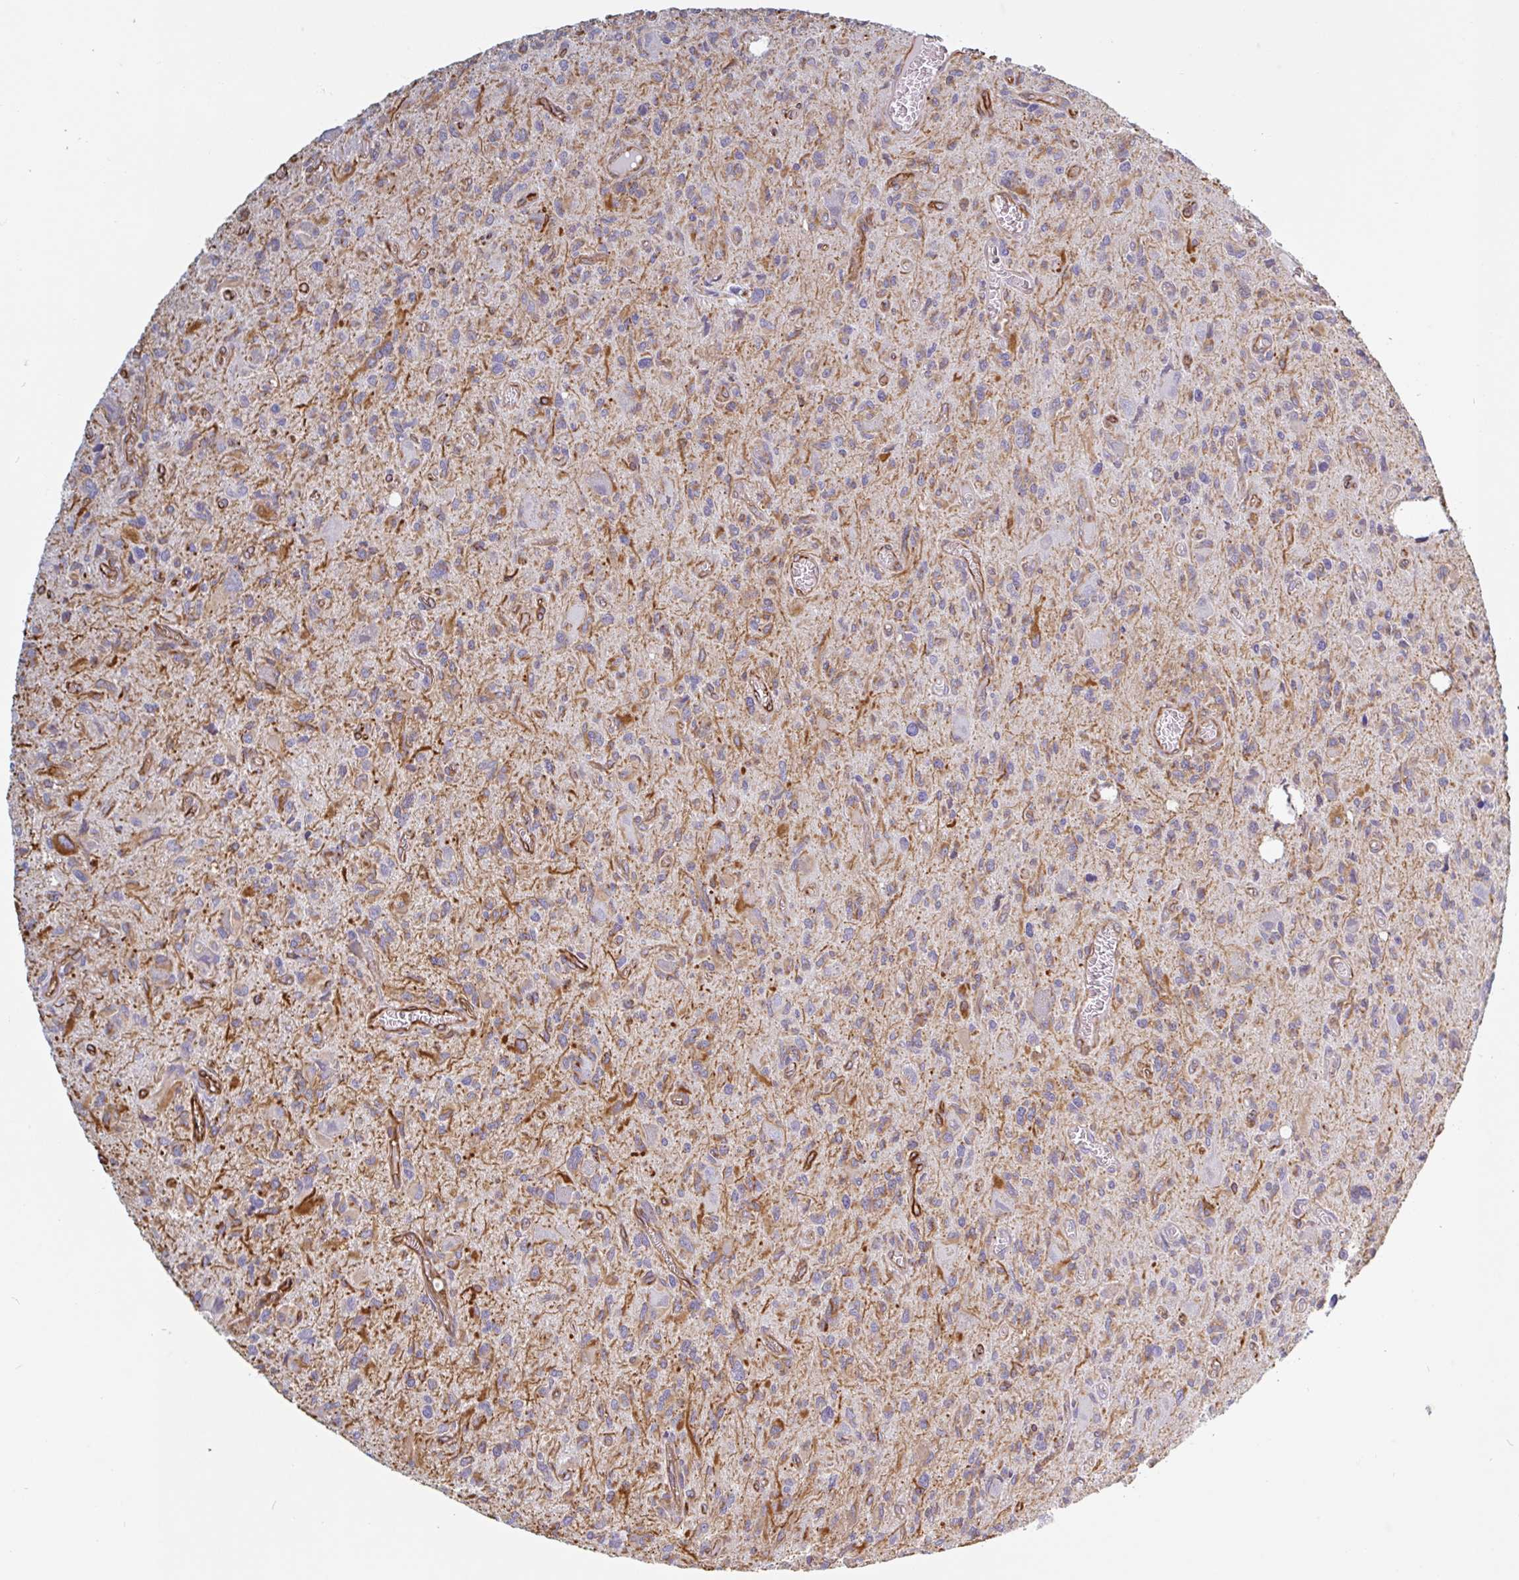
{"staining": {"intensity": "moderate", "quantity": "25%-75%", "location": "cytoplasmic/membranous"}, "tissue": "glioma", "cell_type": "Tumor cells", "image_type": "cancer", "snomed": [{"axis": "morphology", "description": "Glioma, malignant, High grade"}, {"axis": "topography", "description": "Brain"}], "caption": "A micrograph of human glioma stained for a protein displays moderate cytoplasmic/membranous brown staining in tumor cells. The staining is performed using DAB brown chromogen to label protein expression. The nuclei are counter-stained blue using hematoxylin.", "gene": "PPFIA1", "patient": {"sex": "male", "age": 76}}